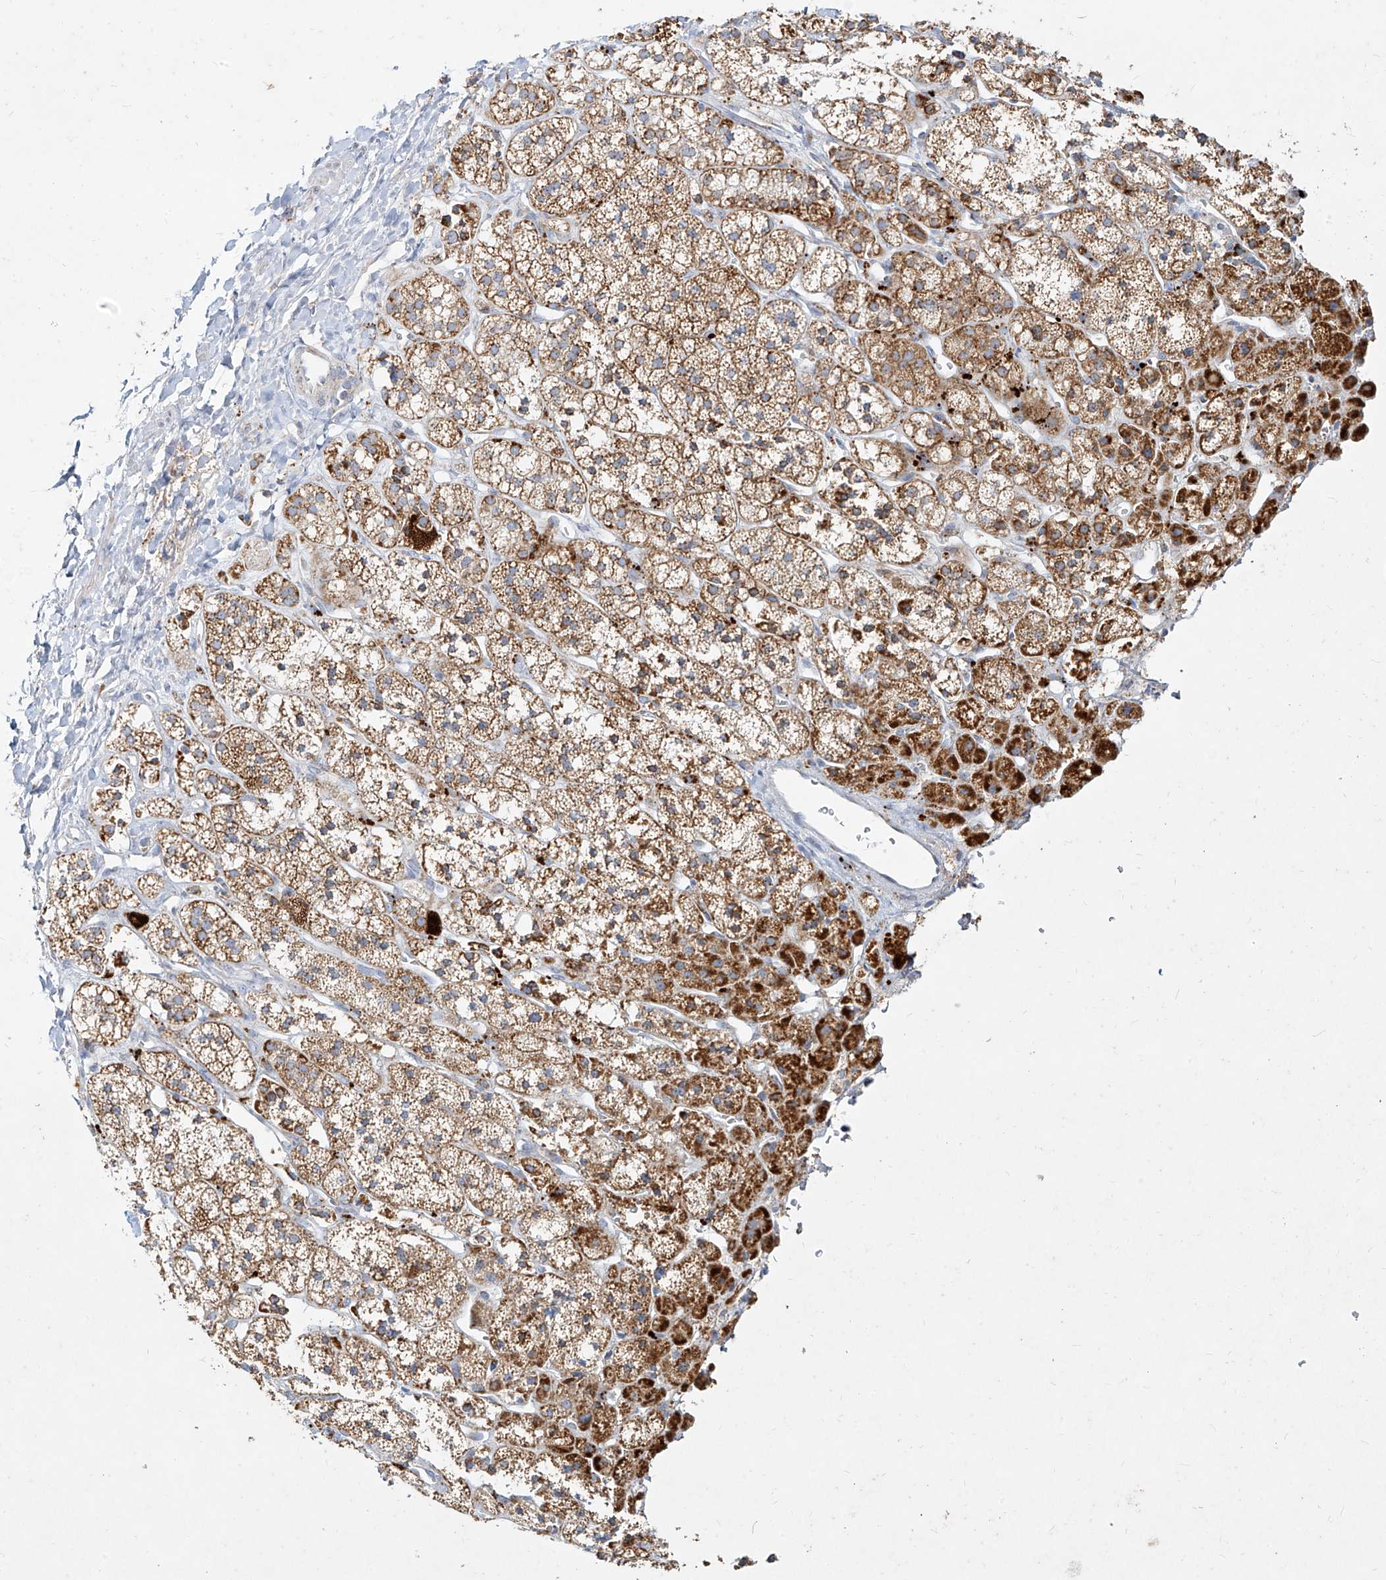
{"staining": {"intensity": "strong", "quantity": "25%-75%", "location": "cytoplasmic/membranous"}, "tissue": "adrenal gland", "cell_type": "Glandular cells", "image_type": "normal", "snomed": [{"axis": "morphology", "description": "Normal tissue, NOS"}, {"axis": "topography", "description": "Adrenal gland"}], "caption": "IHC micrograph of normal adrenal gland: adrenal gland stained using immunohistochemistry shows high levels of strong protein expression localized specifically in the cytoplasmic/membranous of glandular cells, appearing as a cytoplasmic/membranous brown color.", "gene": "MTX2", "patient": {"sex": "male", "age": 56}}